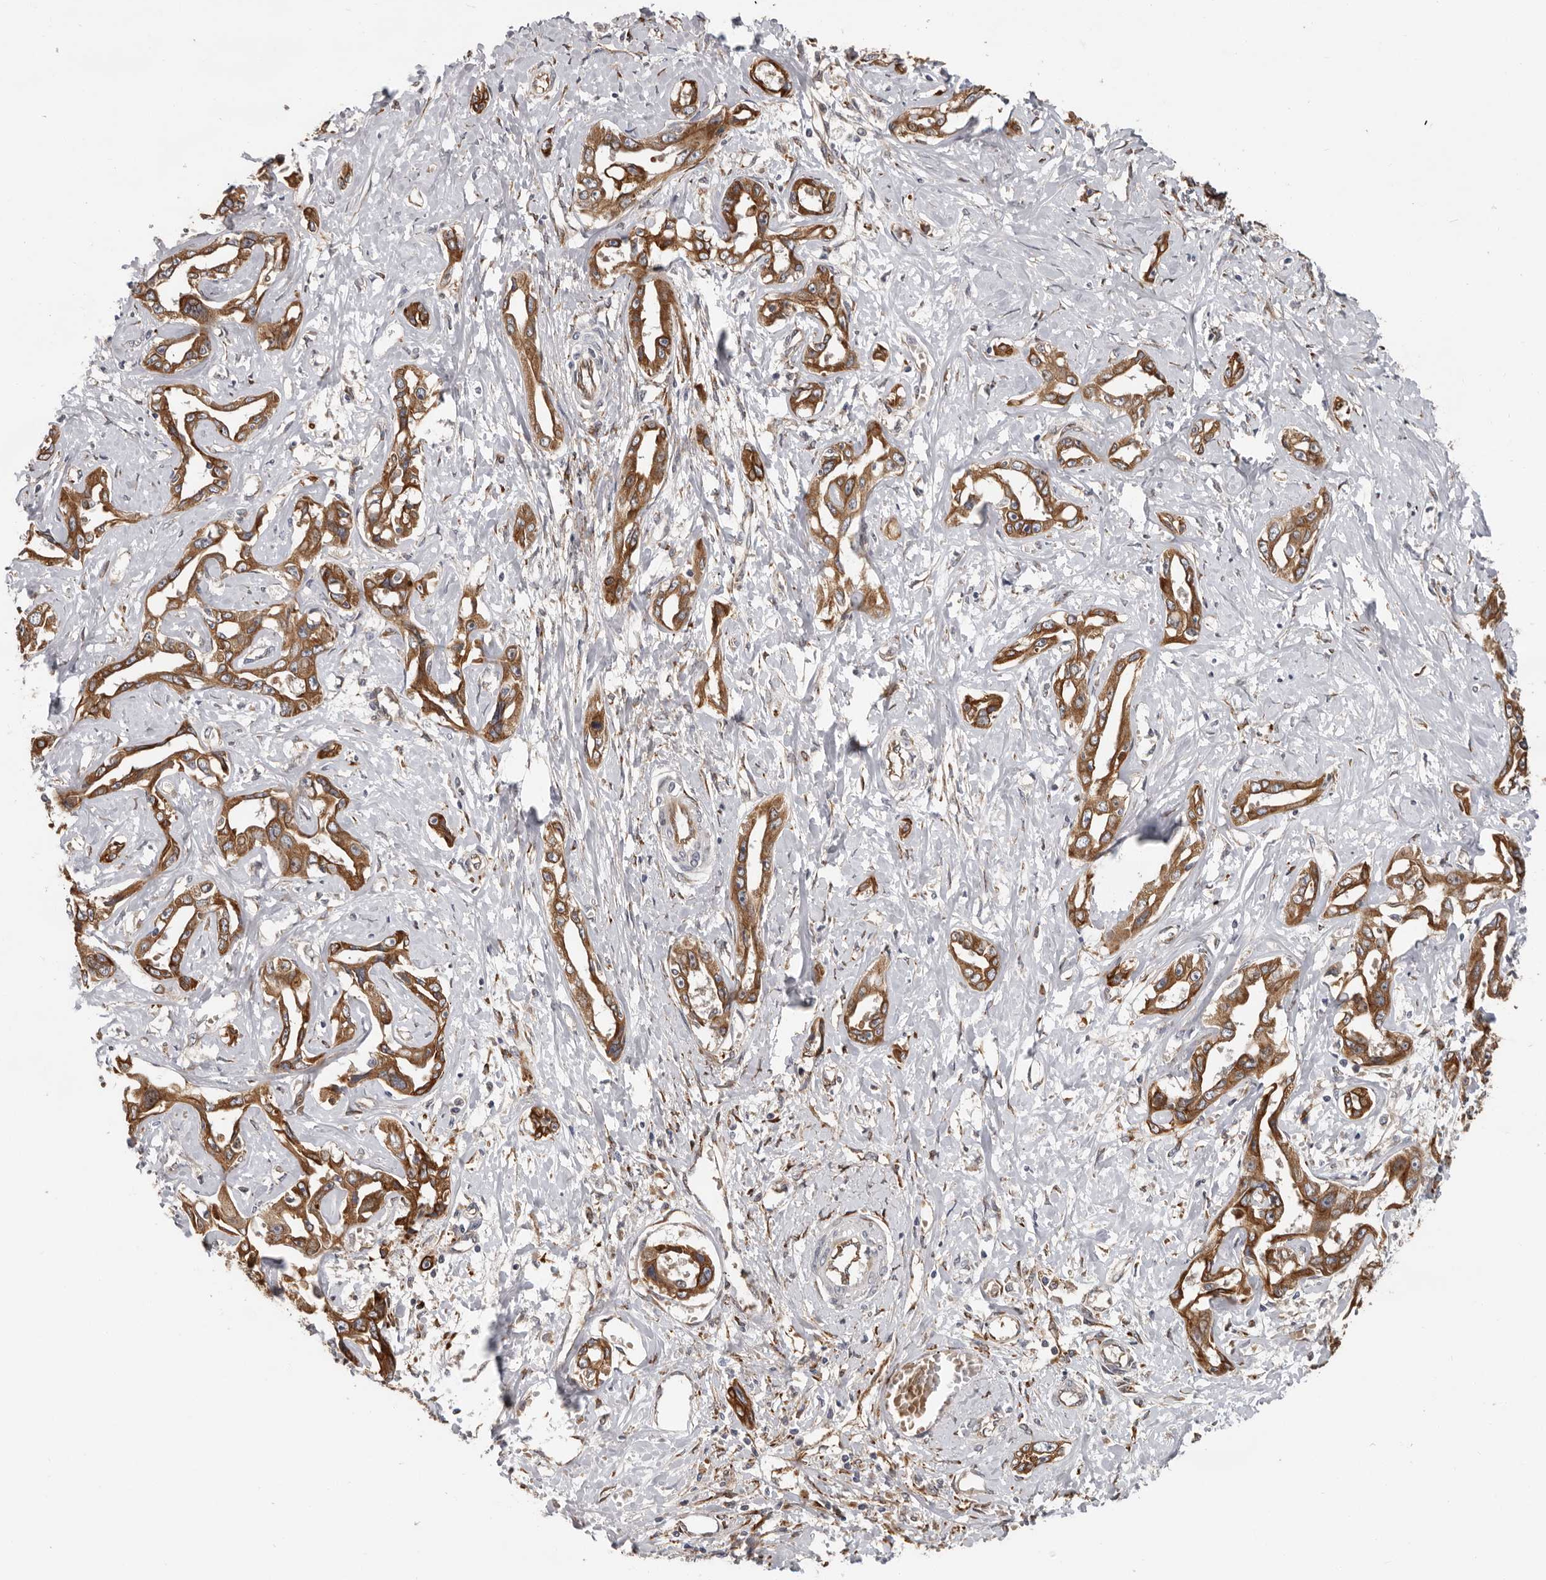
{"staining": {"intensity": "moderate", "quantity": ">75%", "location": "cytoplasmic/membranous"}, "tissue": "liver cancer", "cell_type": "Tumor cells", "image_type": "cancer", "snomed": [{"axis": "morphology", "description": "Cholangiocarcinoma"}, {"axis": "topography", "description": "Liver"}], "caption": "There is medium levels of moderate cytoplasmic/membranous positivity in tumor cells of liver cancer, as demonstrated by immunohistochemical staining (brown color).", "gene": "MTF1", "patient": {"sex": "male", "age": 59}}